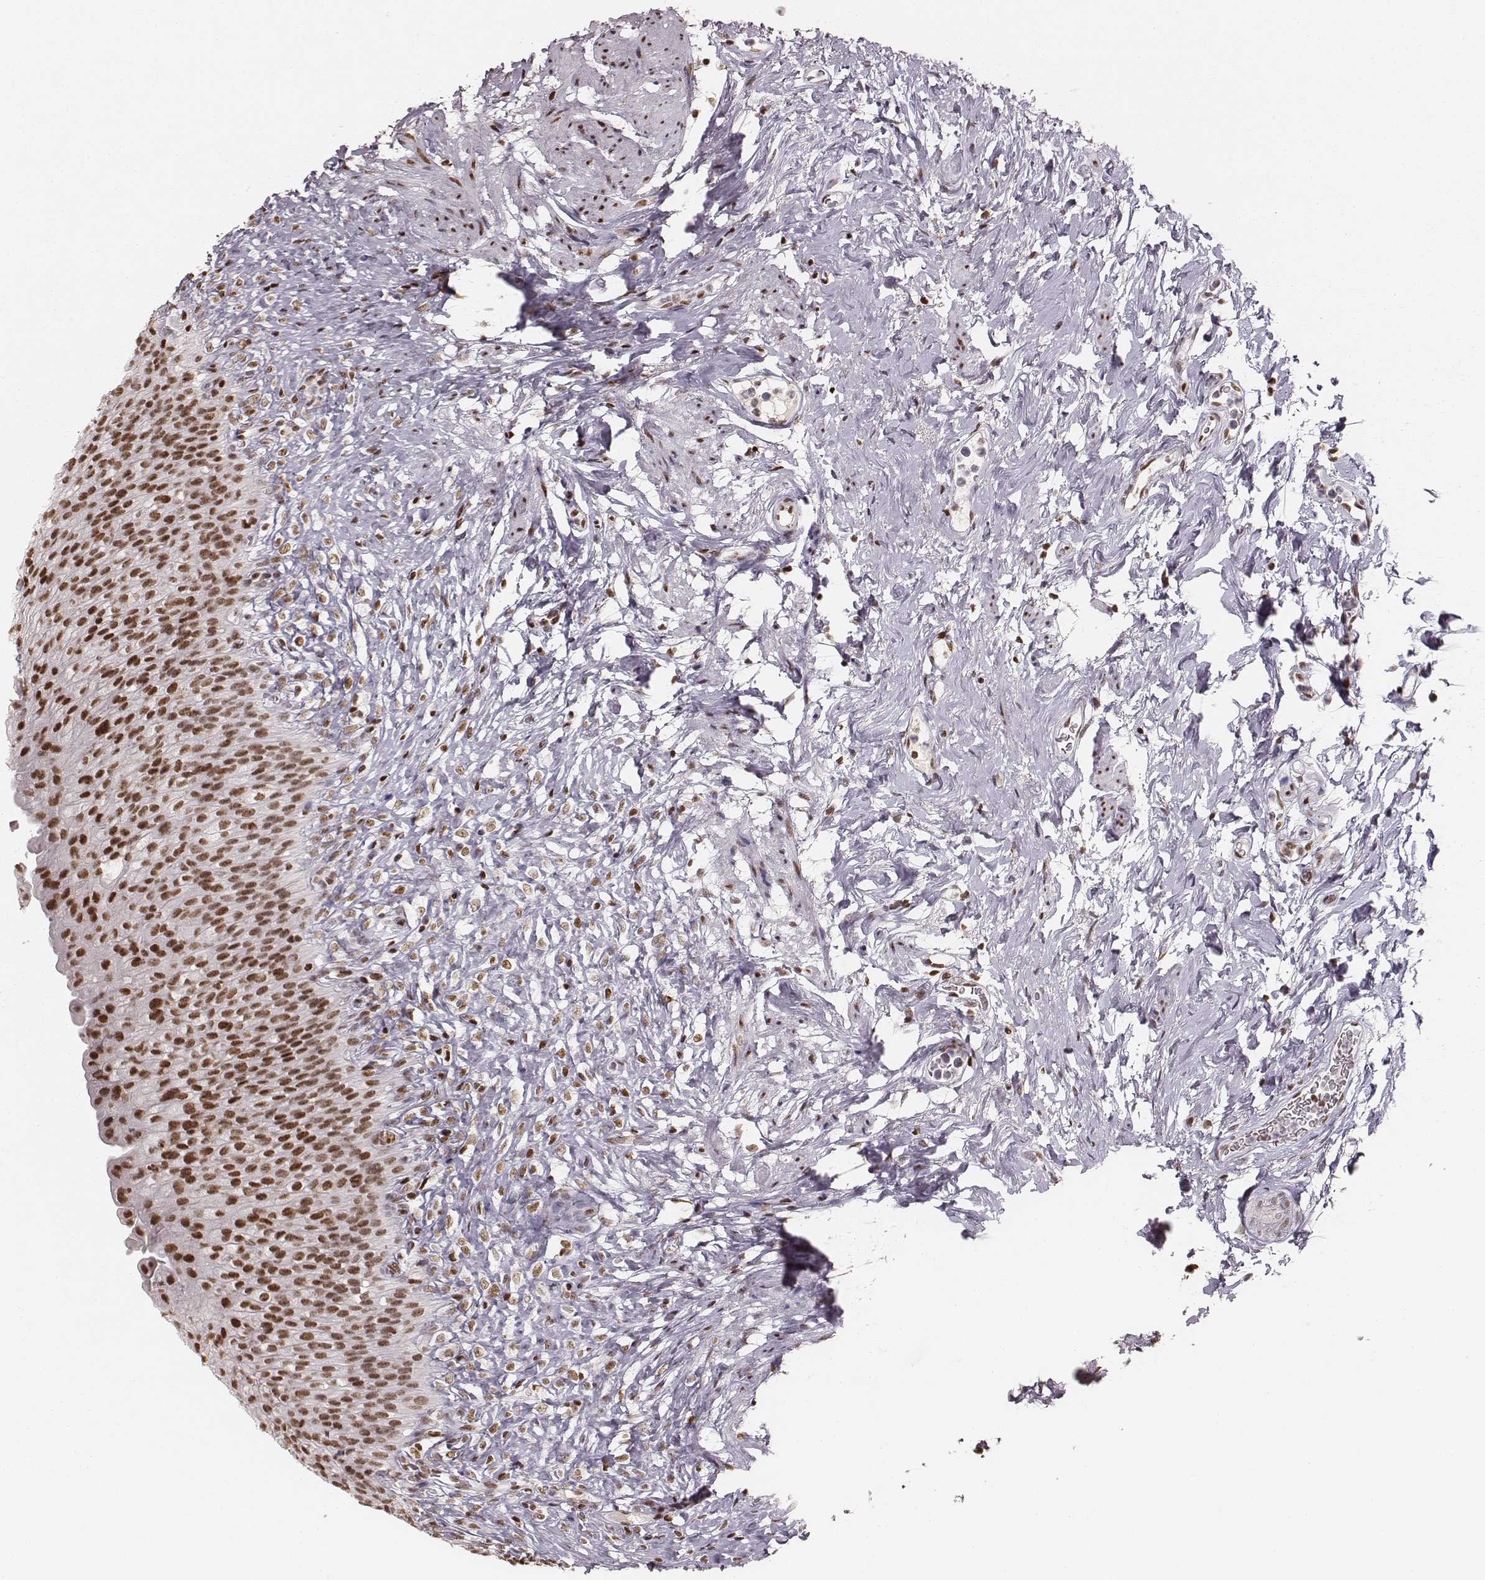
{"staining": {"intensity": "moderate", "quantity": ">75%", "location": "nuclear"}, "tissue": "urinary bladder", "cell_type": "Urothelial cells", "image_type": "normal", "snomed": [{"axis": "morphology", "description": "Normal tissue, NOS"}, {"axis": "topography", "description": "Urinary bladder"}], "caption": "Moderate nuclear staining for a protein is present in approximately >75% of urothelial cells of normal urinary bladder using IHC.", "gene": "PARP1", "patient": {"sex": "male", "age": 76}}